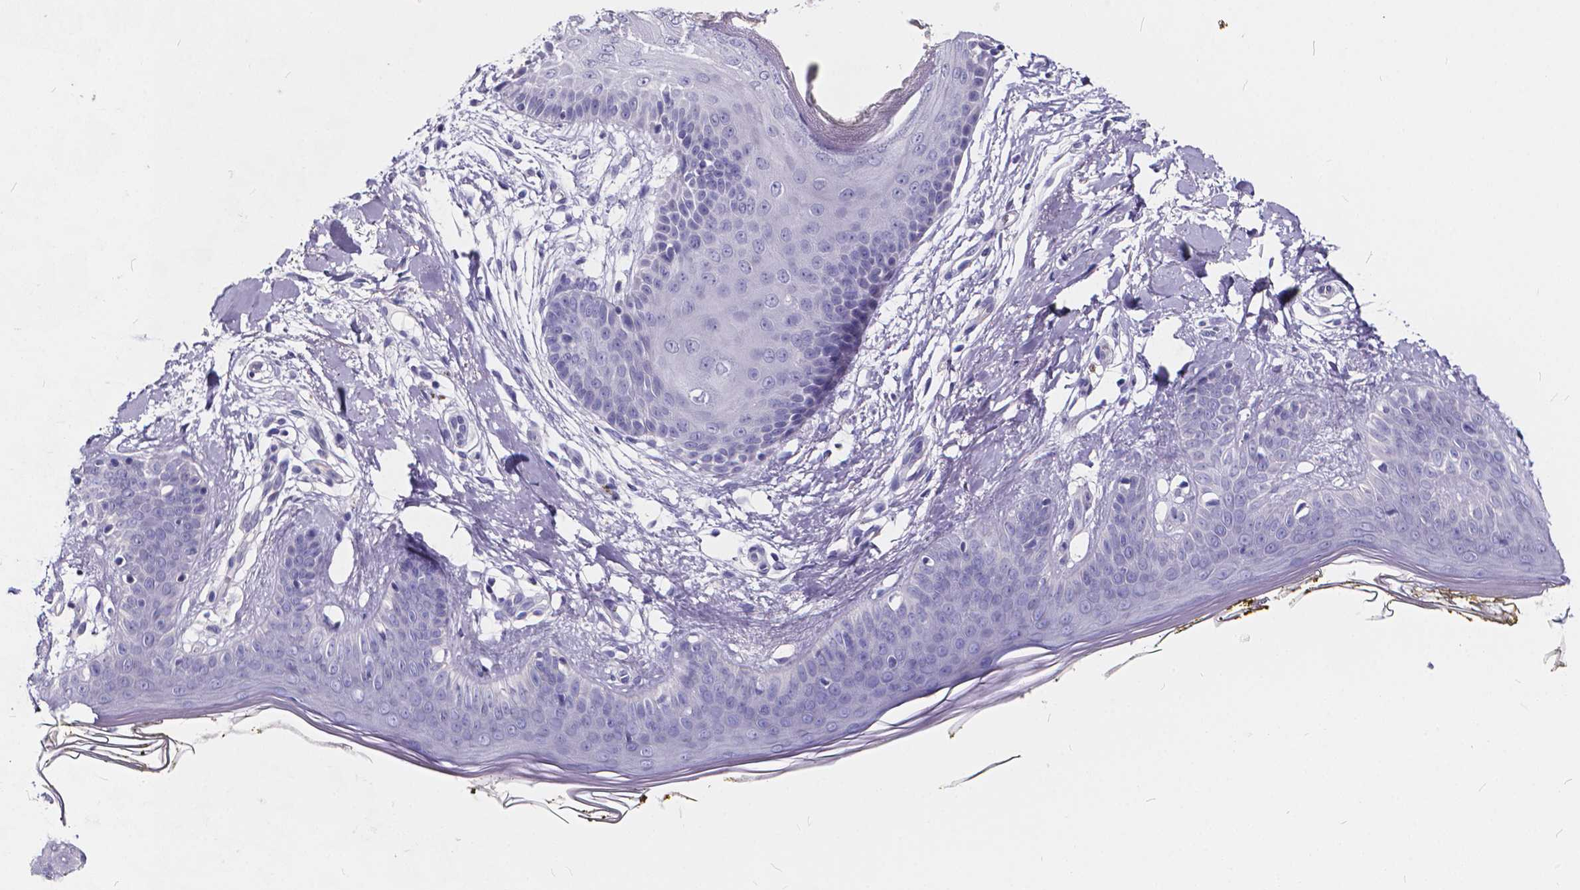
{"staining": {"intensity": "negative", "quantity": "none", "location": "none"}, "tissue": "skin", "cell_type": "Fibroblasts", "image_type": "normal", "snomed": [{"axis": "morphology", "description": "Normal tissue, NOS"}, {"axis": "topography", "description": "Skin"}], "caption": "Immunohistochemistry (IHC) of normal skin shows no expression in fibroblasts.", "gene": "SPEF2", "patient": {"sex": "female", "age": 34}}